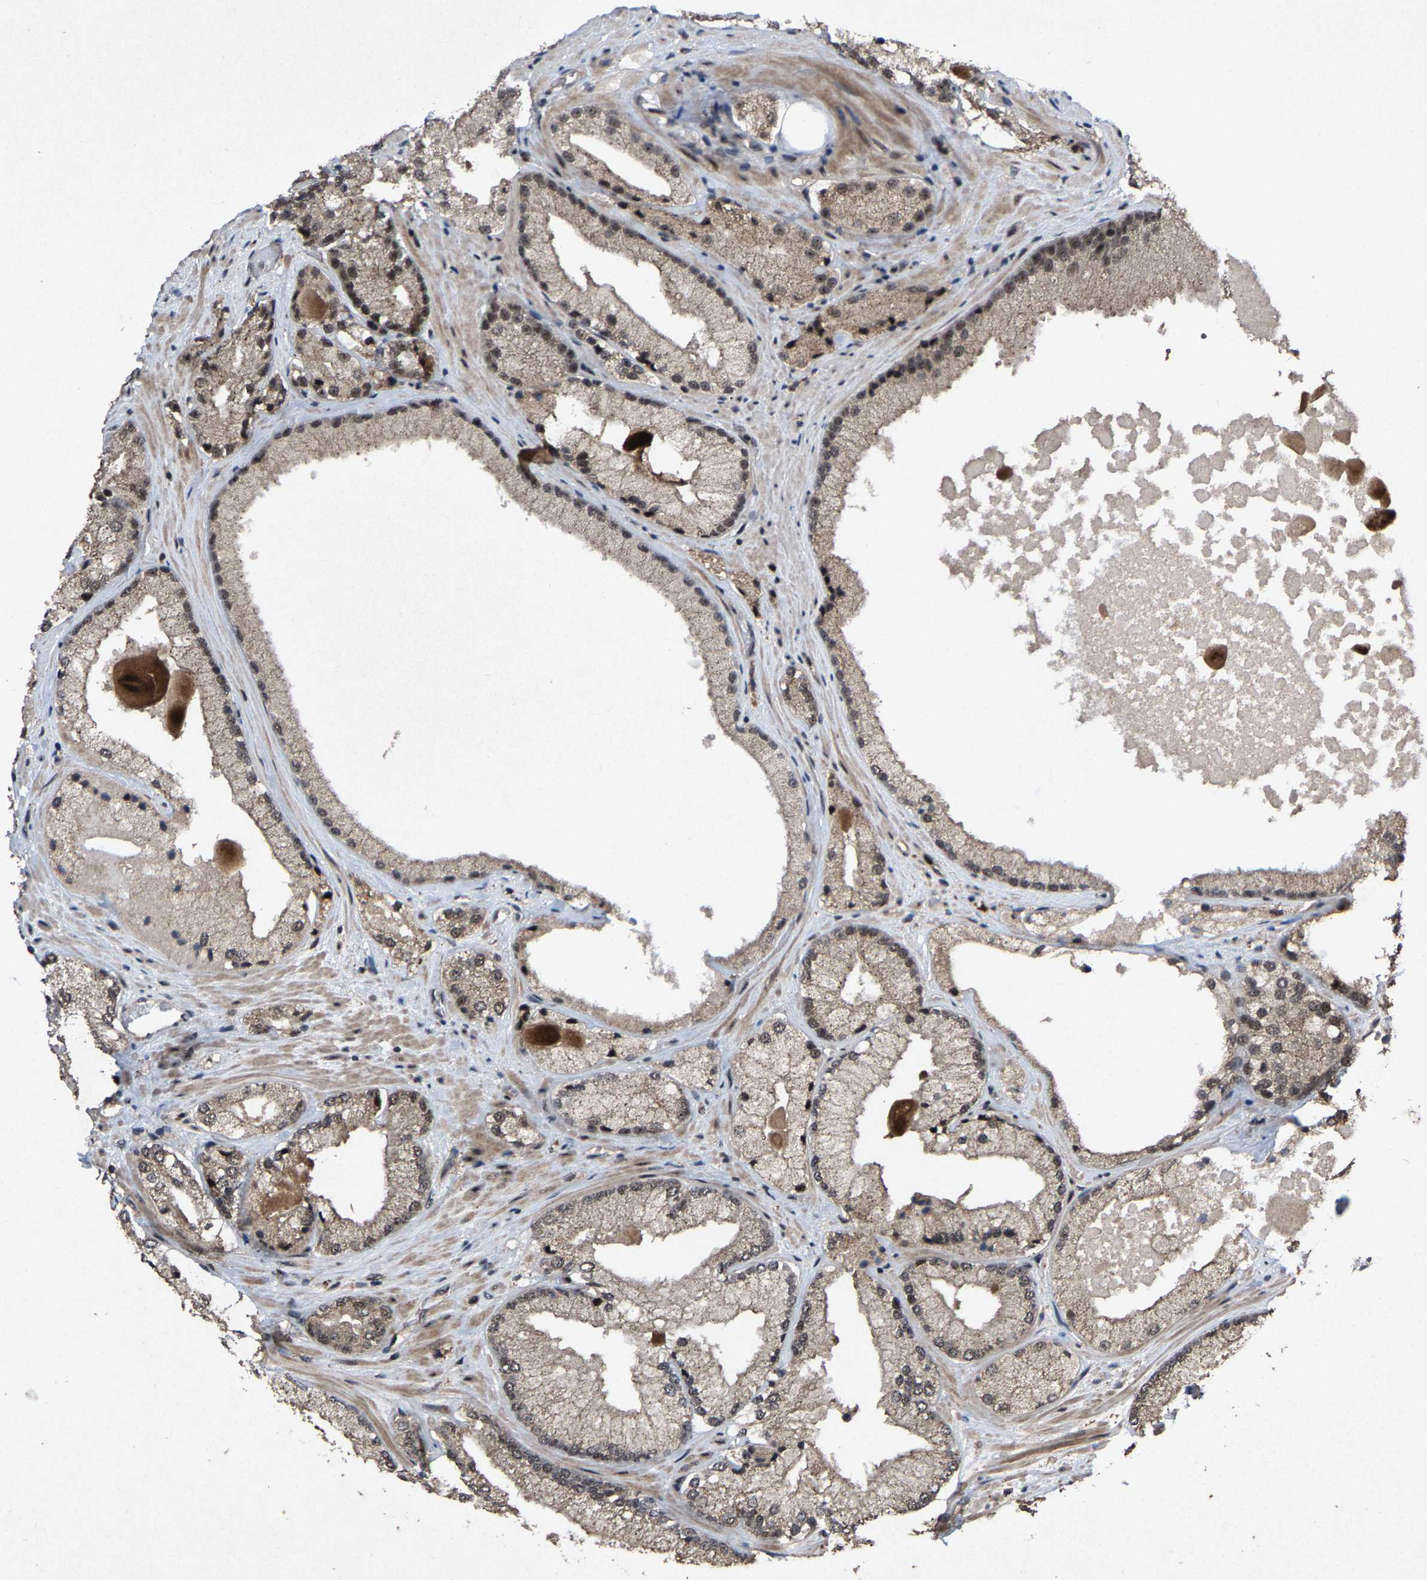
{"staining": {"intensity": "weak", "quantity": ">75%", "location": "cytoplasmic/membranous"}, "tissue": "prostate cancer", "cell_type": "Tumor cells", "image_type": "cancer", "snomed": [{"axis": "morphology", "description": "Adenocarcinoma, Low grade"}, {"axis": "topography", "description": "Prostate"}], "caption": "Weak cytoplasmic/membranous staining is present in approximately >75% of tumor cells in prostate cancer (adenocarcinoma (low-grade)). Nuclei are stained in blue.", "gene": "HAUS6", "patient": {"sex": "male", "age": 65}}